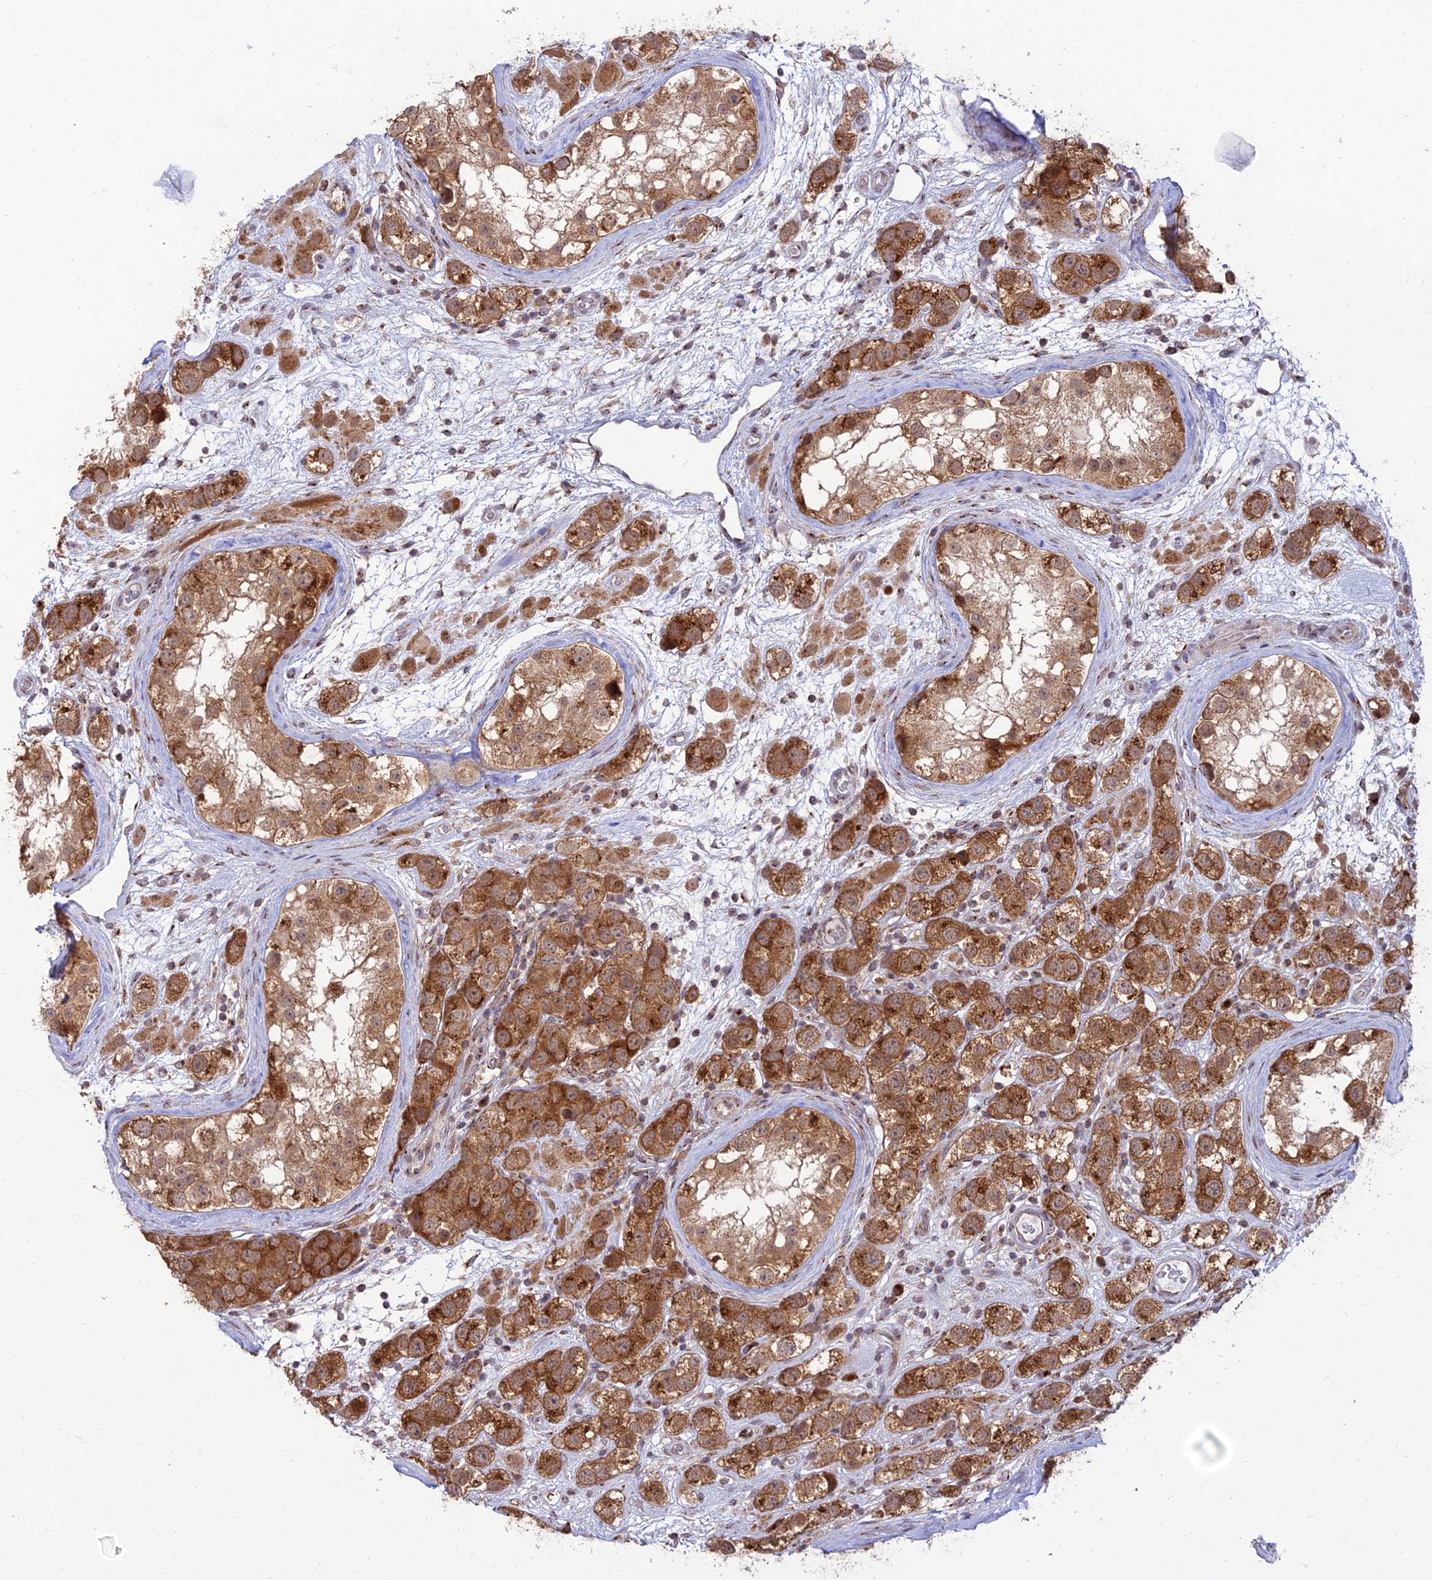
{"staining": {"intensity": "strong", "quantity": ">75%", "location": "cytoplasmic/membranous"}, "tissue": "testis cancer", "cell_type": "Tumor cells", "image_type": "cancer", "snomed": [{"axis": "morphology", "description": "Seminoma, NOS"}, {"axis": "topography", "description": "Testis"}], "caption": "The image displays staining of testis cancer, revealing strong cytoplasmic/membranous protein positivity (brown color) within tumor cells.", "gene": "GOLGA3", "patient": {"sex": "male", "age": 28}}